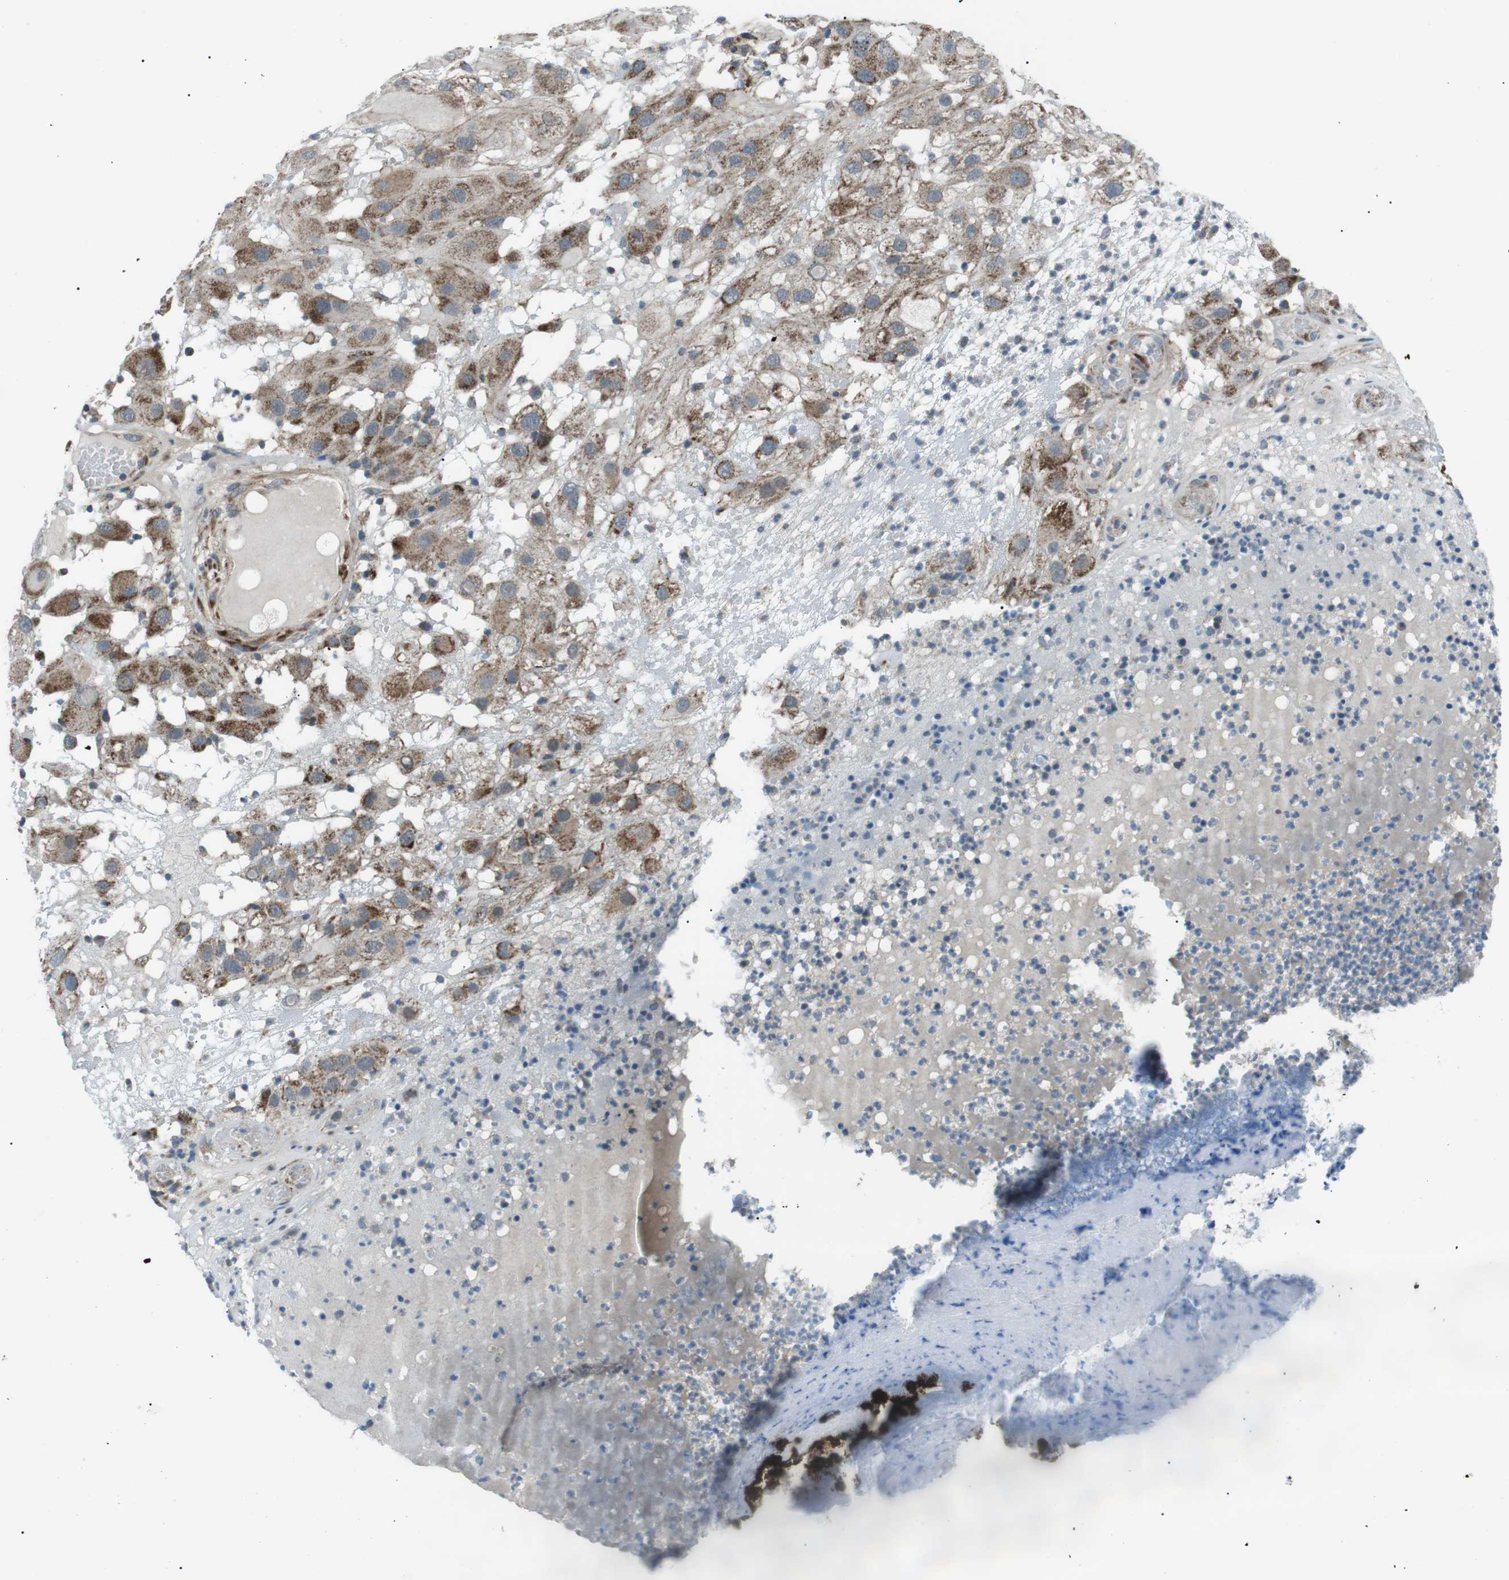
{"staining": {"intensity": "moderate", "quantity": ">75%", "location": "cytoplasmic/membranous"}, "tissue": "melanoma", "cell_type": "Tumor cells", "image_type": "cancer", "snomed": [{"axis": "morphology", "description": "Malignant melanoma, NOS"}, {"axis": "topography", "description": "Skin"}], "caption": "A high-resolution image shows IHC staining of malignant melanoma, which demonstrates moderate cytoplasmic/membranous staining in about >75% of tumor cells.", "gene": "ARID5B", "patient": {"sex": "female", "age": 81}}